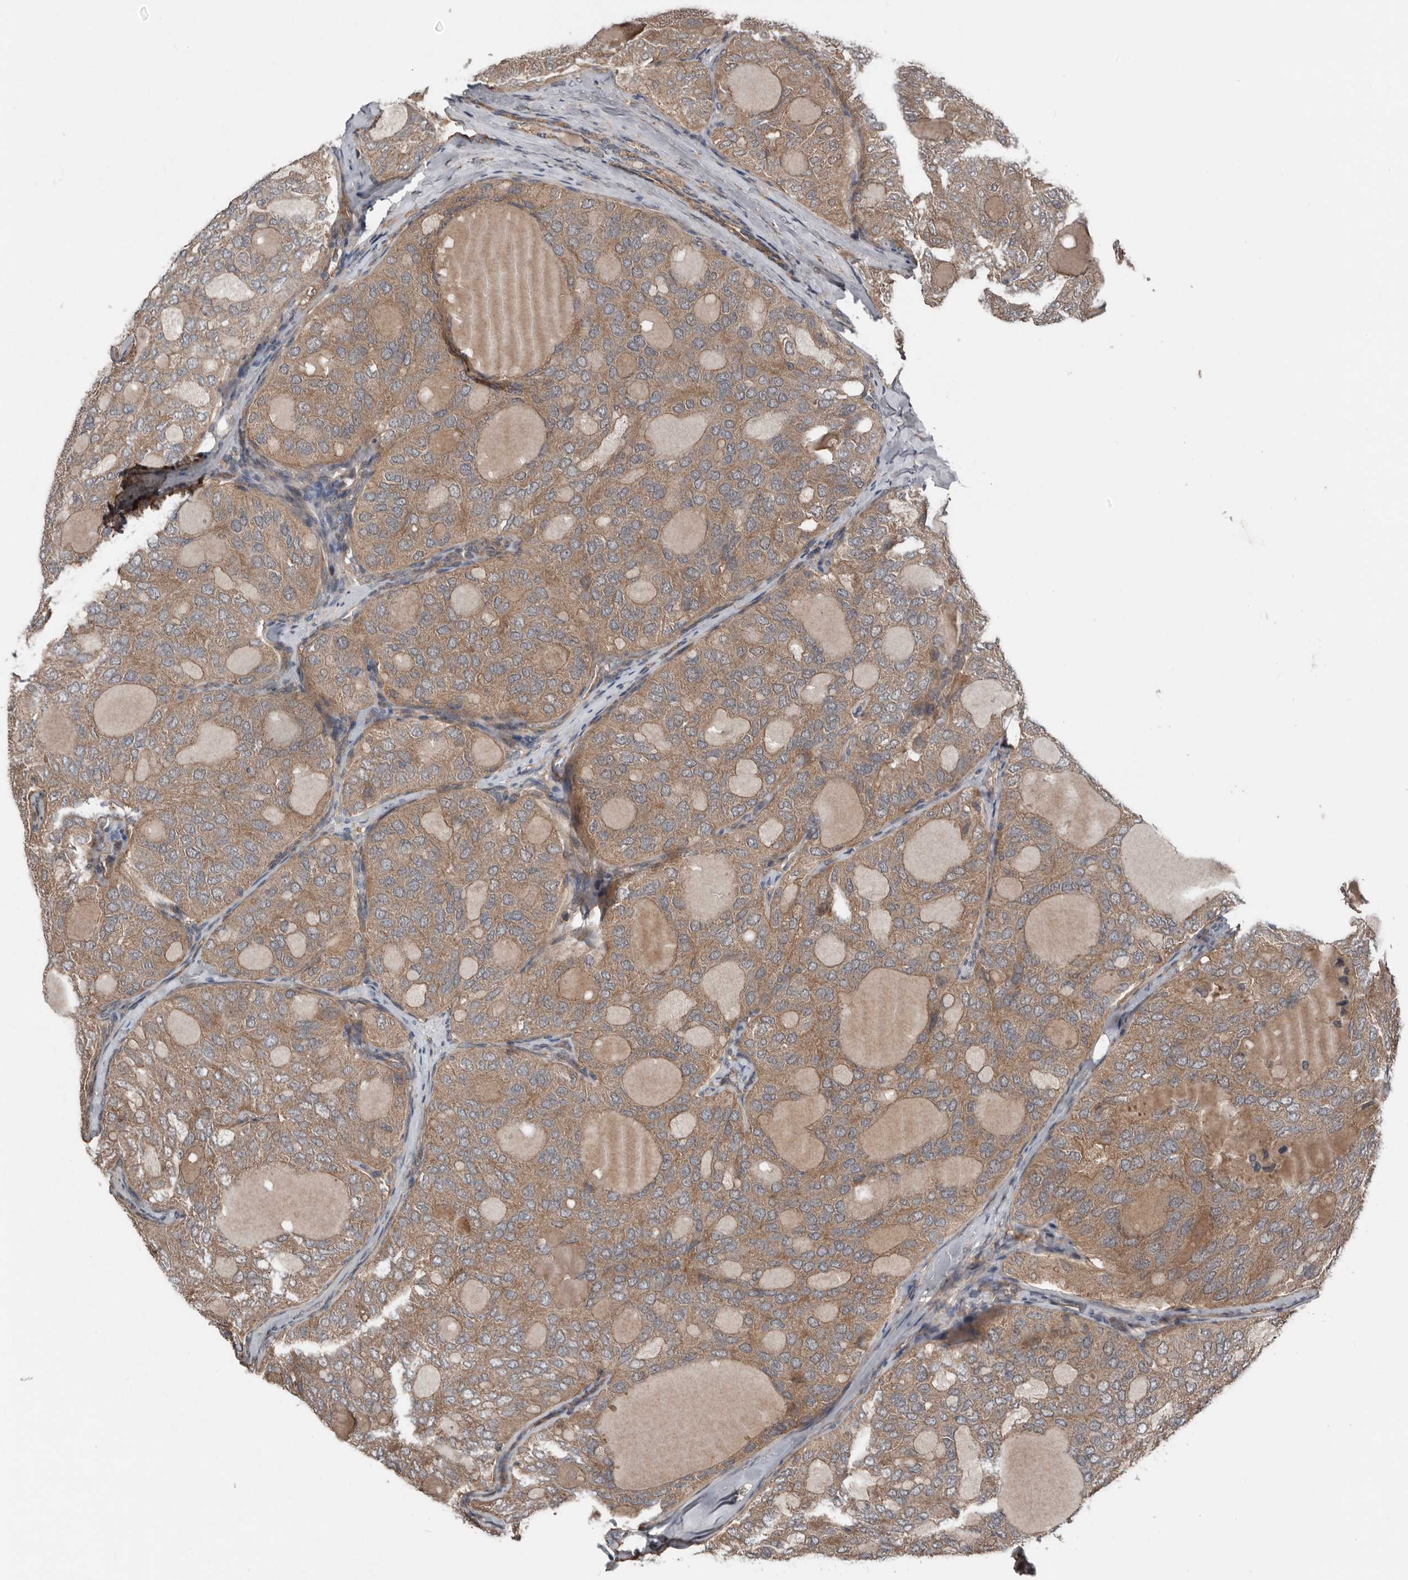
{"staining": {"intensity": "moderate", "quantity": ">75%", "location": "cytoplasmic/membranous"}, "tissue": "thyroid cancer", "cell_type": "Tumor cells", "image_type": "cancer", "snomed": [{"axis": "morphology", "description": "Follicular adenoma carcinoma, NOS"}, {"axis": "topography", "description": "Thyroid gland"}], "caption": "The photomicrograph displays a brown stain indicating the presence of a protein in the cytoplasmic/membranous of tumor cells in thyroid cancer.", "gene": "DNAJB4", "patient": {"sex": "male", "age": 75}}